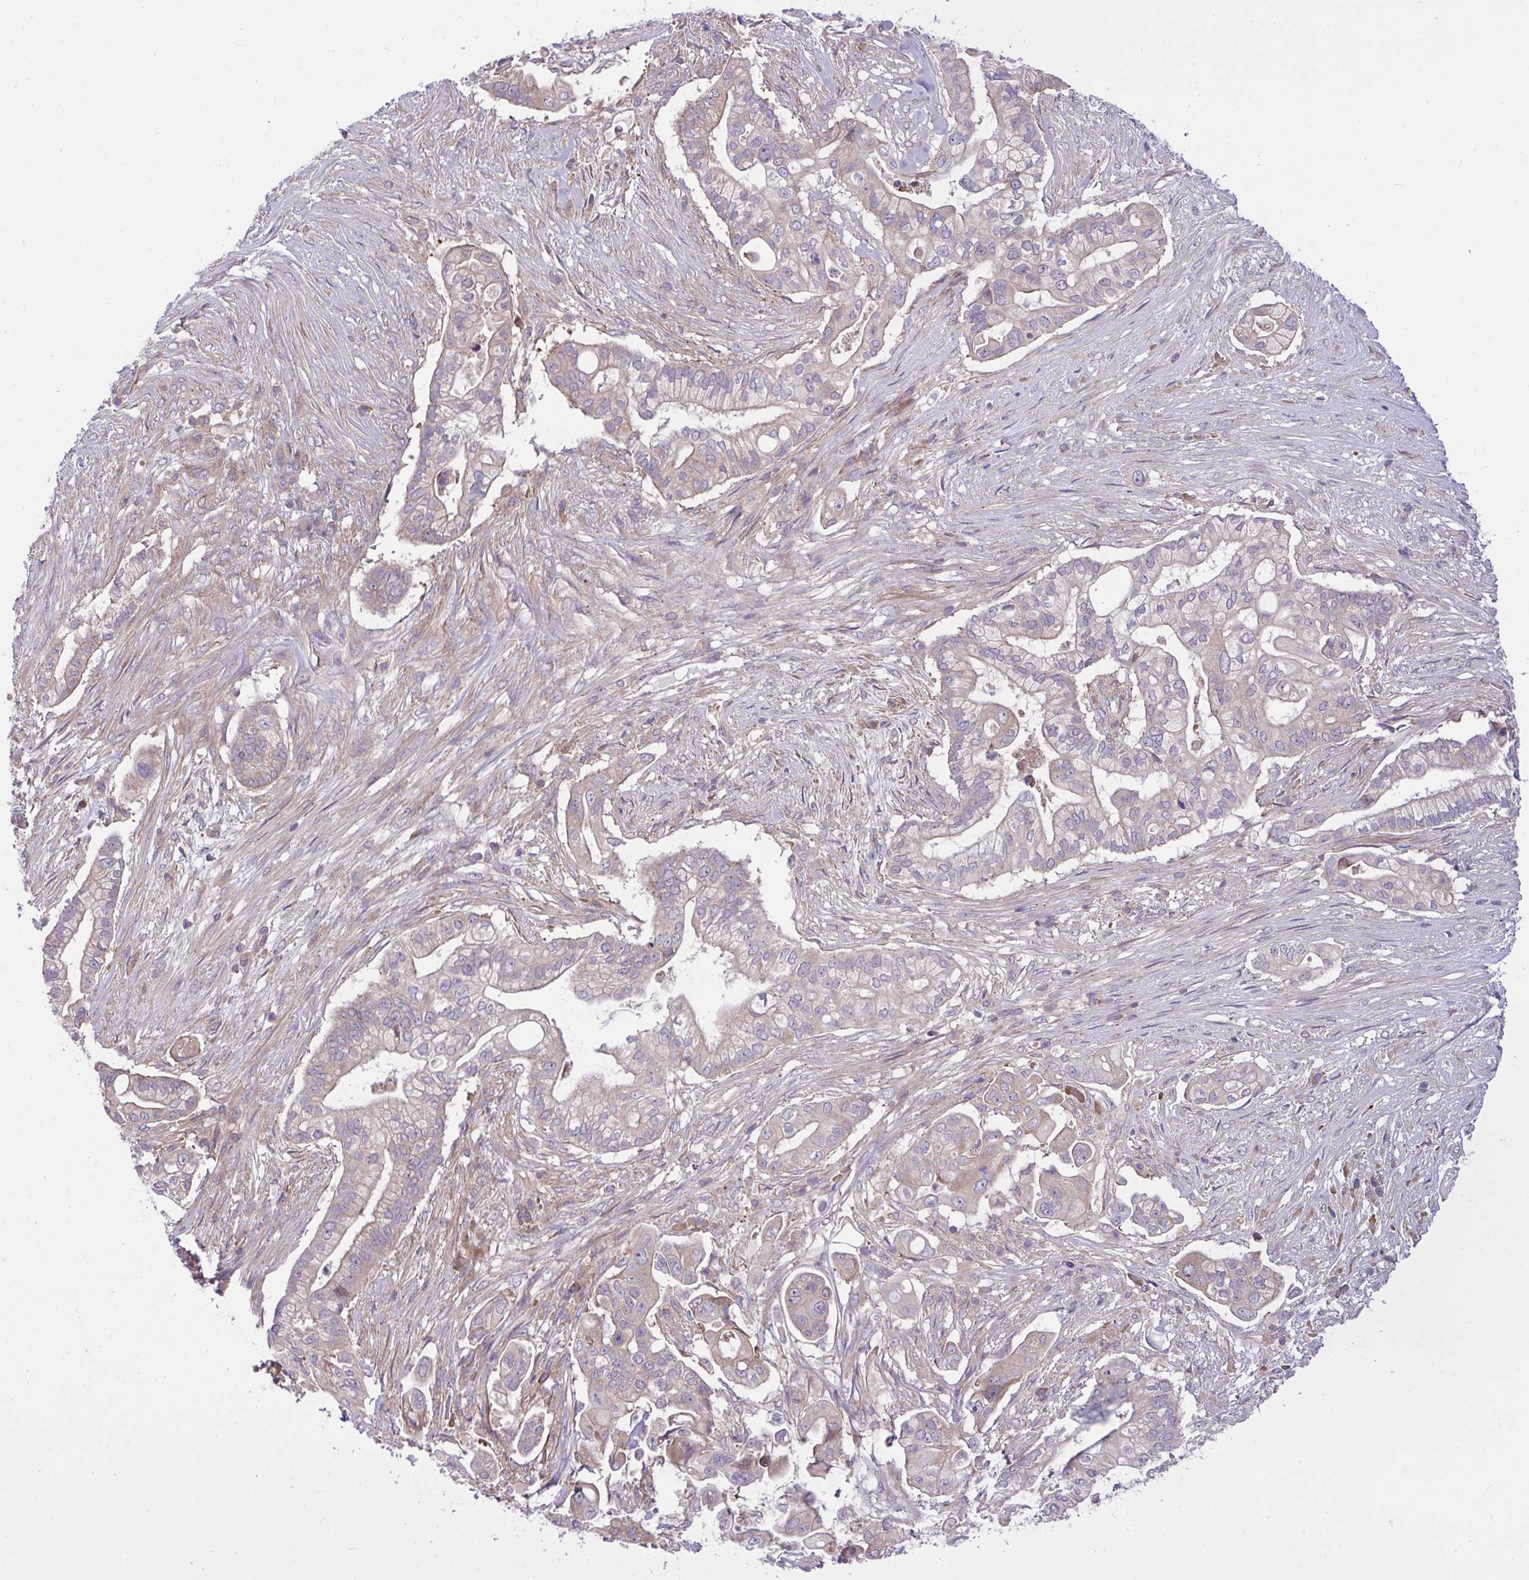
{"staining": {"intensity": "weak", "quantity": "<25%", "location": "cytoplasmic/membranous"}, "tissue": "pancreatic cancer", "cell_type": "Tumor cells", "image_type": "cancer", "snomed": [{"axis": "morphology", "description": "Adenocarcinoma, NOS"}, {"axis": "topography", "description": "Pancreas"}], "caption": "Immunohistochemistry image of pancreatic adenocarcinoma stained for a protein (brown), which reveals no expression in tumor cells. The staining was performed using DAB (3,3'-diaminobenzidine) to visualize the protein expression in brown, while the nuclei were stained in blue with hematoxylin (Magnification: 20x).", "gene": "GRB14", "patient": {"sex": "female", "age": 69}}